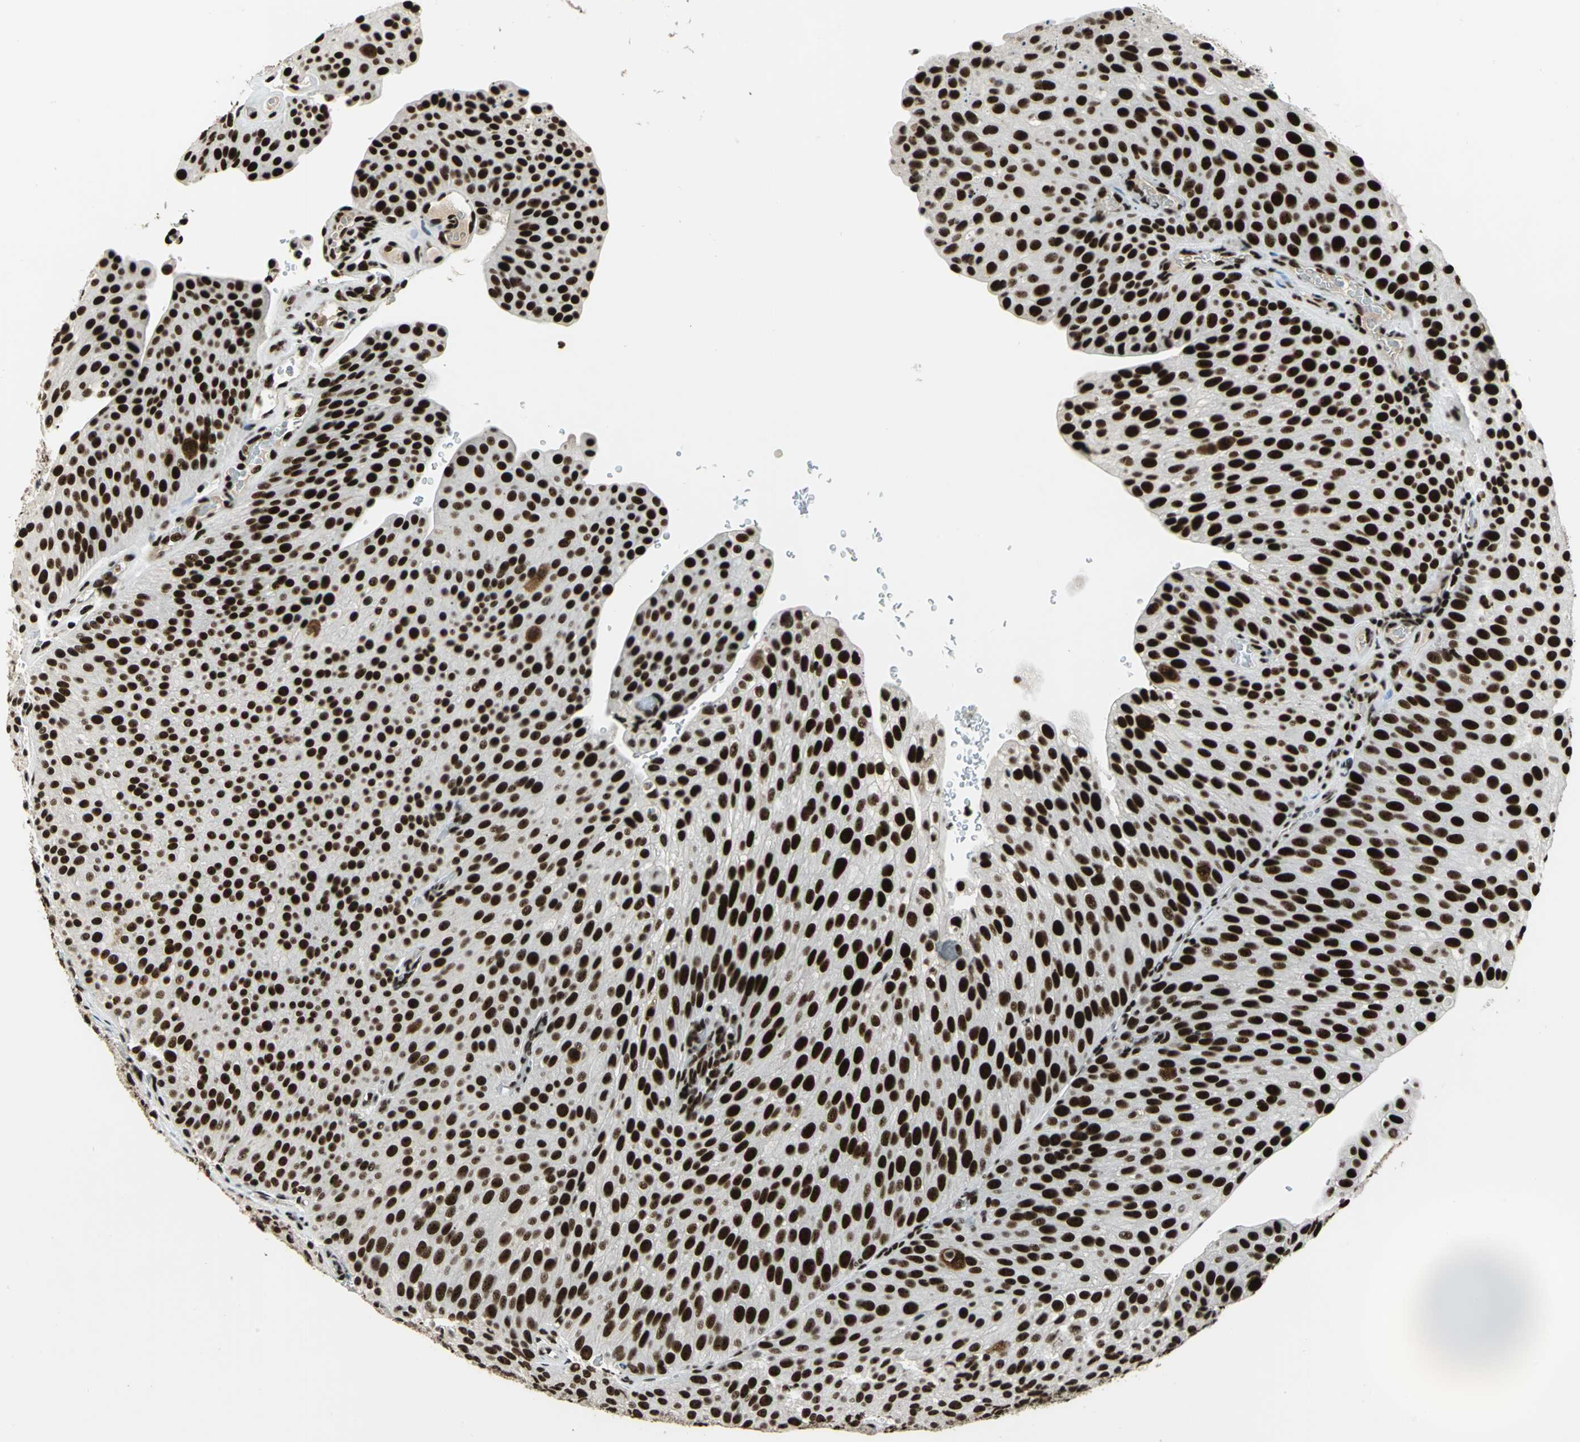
{"staining": {"intensity": "strong", "quantity": ">75%", "location": "nuclear"}, "tissue": "urothelial cancer", "cell_type": "Tumor cells", "image_type": "cancer", "snomed": [{"axis": "morphology", "description": "Urothelial carcinoma, Low grade"}, {"axis": "topography", "description": "Smooth muscle"}, {"axis": "topography", "description": "Urinary bladder"}], "caption": "An image of human low-grade urothelial carcinoma stained for a protein demonstrates strong nuclear brown staining in tumor cells.", "gene": "UBTF", "patient": {"sex": "male", "age": 60}}